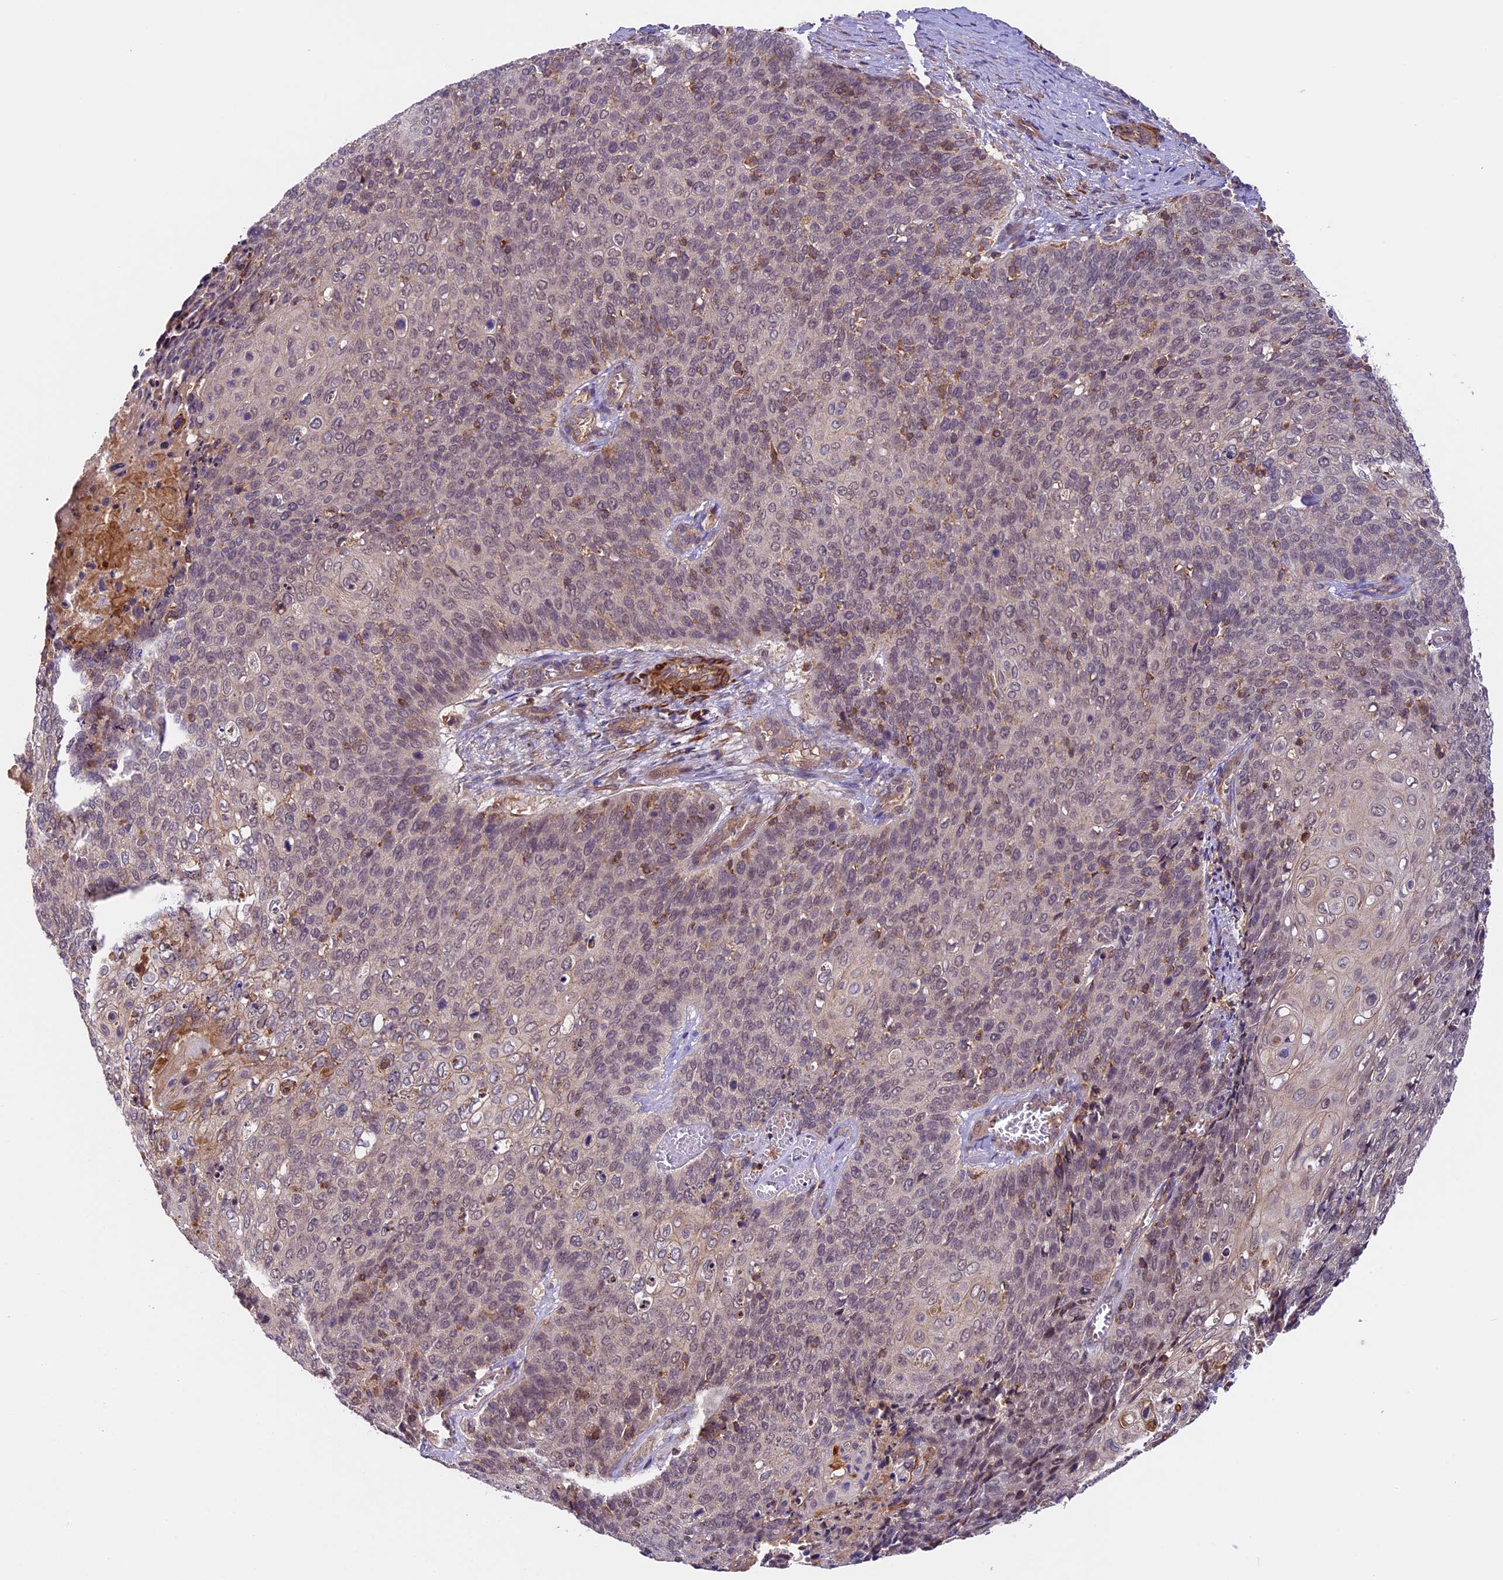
{"staining": {"intensity": "weak", "quantity": ">75%", "location": "nuclear"}, "tissue": "cervical cancer", "cell_type": "Tumor cells", "image_type": "cancer", "snomed": [{"axis": "morphology", "description": "Squamous cell carcinoma, NOS"}, {"axis": "topography", "description": "Cervix"}], "caption": "The immunohistochemical stain highlights weak nuclear positivity in tumor cells of squamous cell carcinoma (cervical) tissue. The staining is performed using DAB brown chromogen to label protein expression. The nuclei are counter-stained blue using hematoxylin.", "gene": "TBC1D1", "patient": {"sex": "female", "age": 39}}